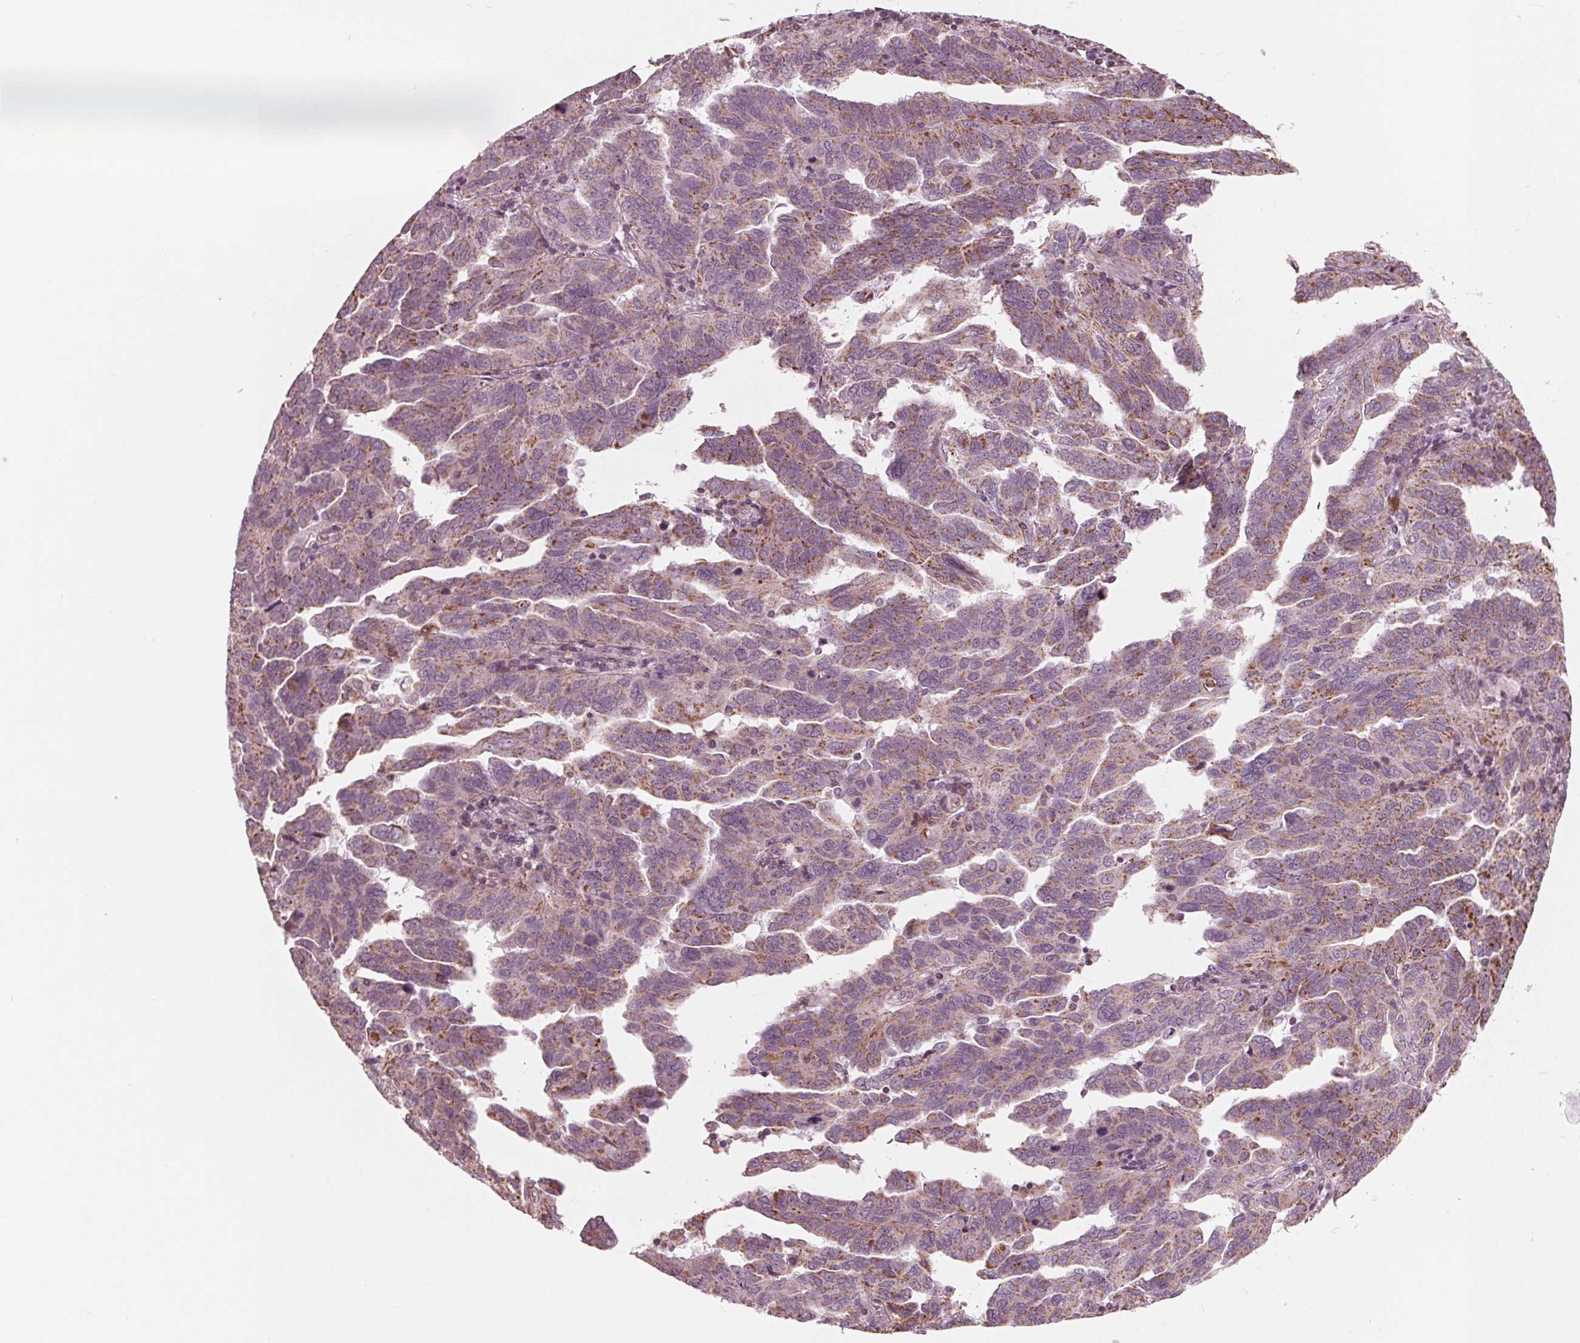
{"staining": {"intensity": "moderate", "quantity": "25%-75%", "location": "cytoplasmic/membranous"}, "tissue": "ovarian cancer", "cell_type": "Tumor cells", "image_type": "cancer", "snomed": [{"axis": "morphology", "description": "Cystadenocarcinoma, serous, NOS"}, {"axis": "topography", "description": "Ovary"}], "caption": "This histopathology image exhibits IHC staining of serous cystadenocarcinoma (ovarian), with medium moderate cytoplasmic/membranous positivity in approximately 25%-75% of tumor cells.", "gene": "DCAF4L2", "patient": {"sex": "female", "age": 64}}